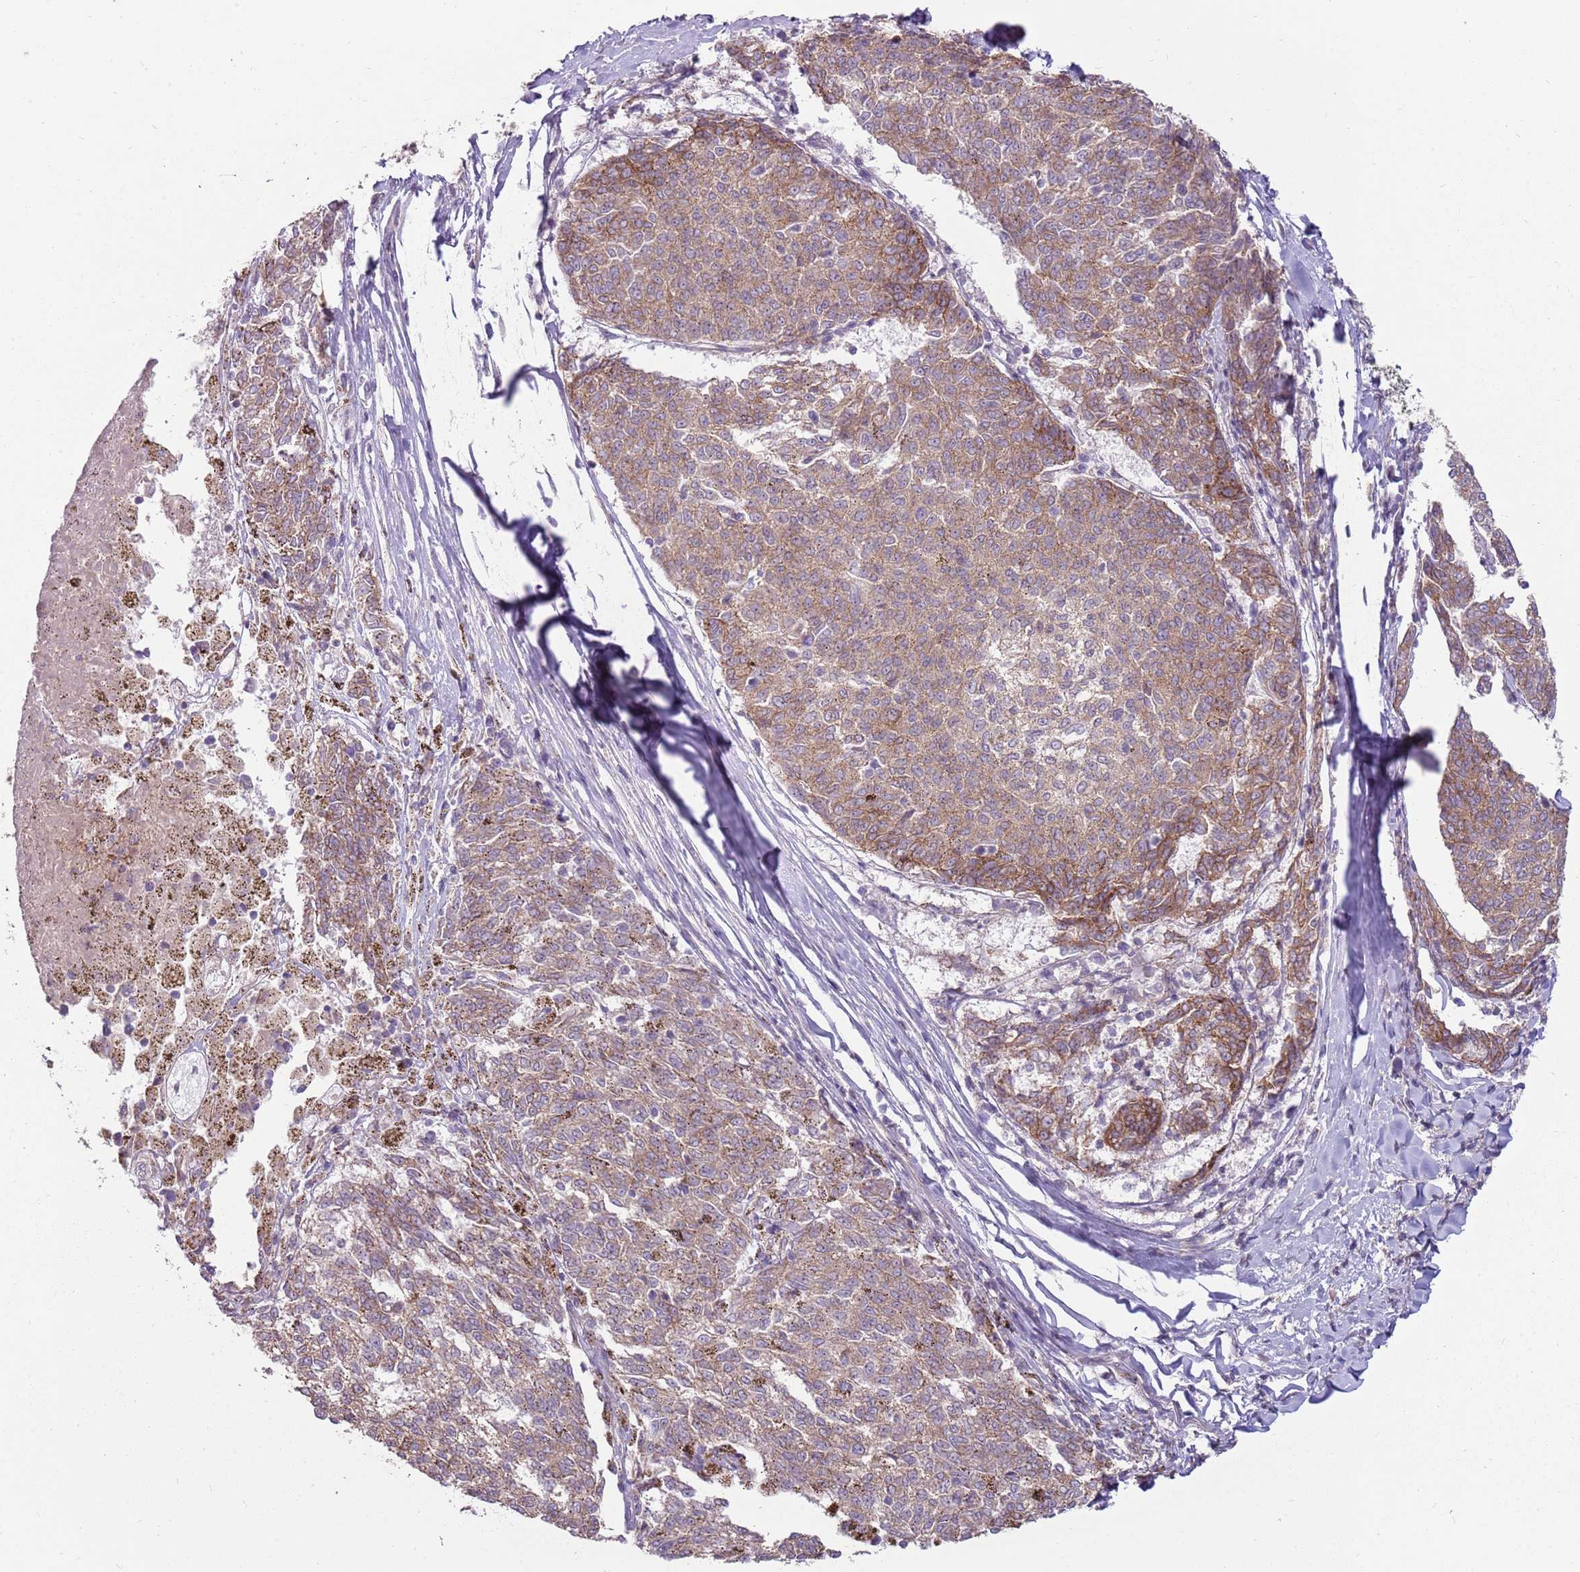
{"staining": {"intensity": "moderate", "quantity": "25%-75%", "location": "cytoplasmic/membranous"}, "tissue": "melanoma", "cell_type": "Tumor cells", "image_type": "cancer", "snomed": [{"axis": "morphology", "description": "Malignant melanoma, NOS"}, {"axis": "topography", "description": "Skin"}], "caption": "DAB immunohistochemical staining of malignant melanoma shows moderate cytoplasmic/membranous protein staining in approximately 25%-75% of tumor cells.", "gene": "SPATA31D1", "patient": {"sex": "female", "age": 72}}